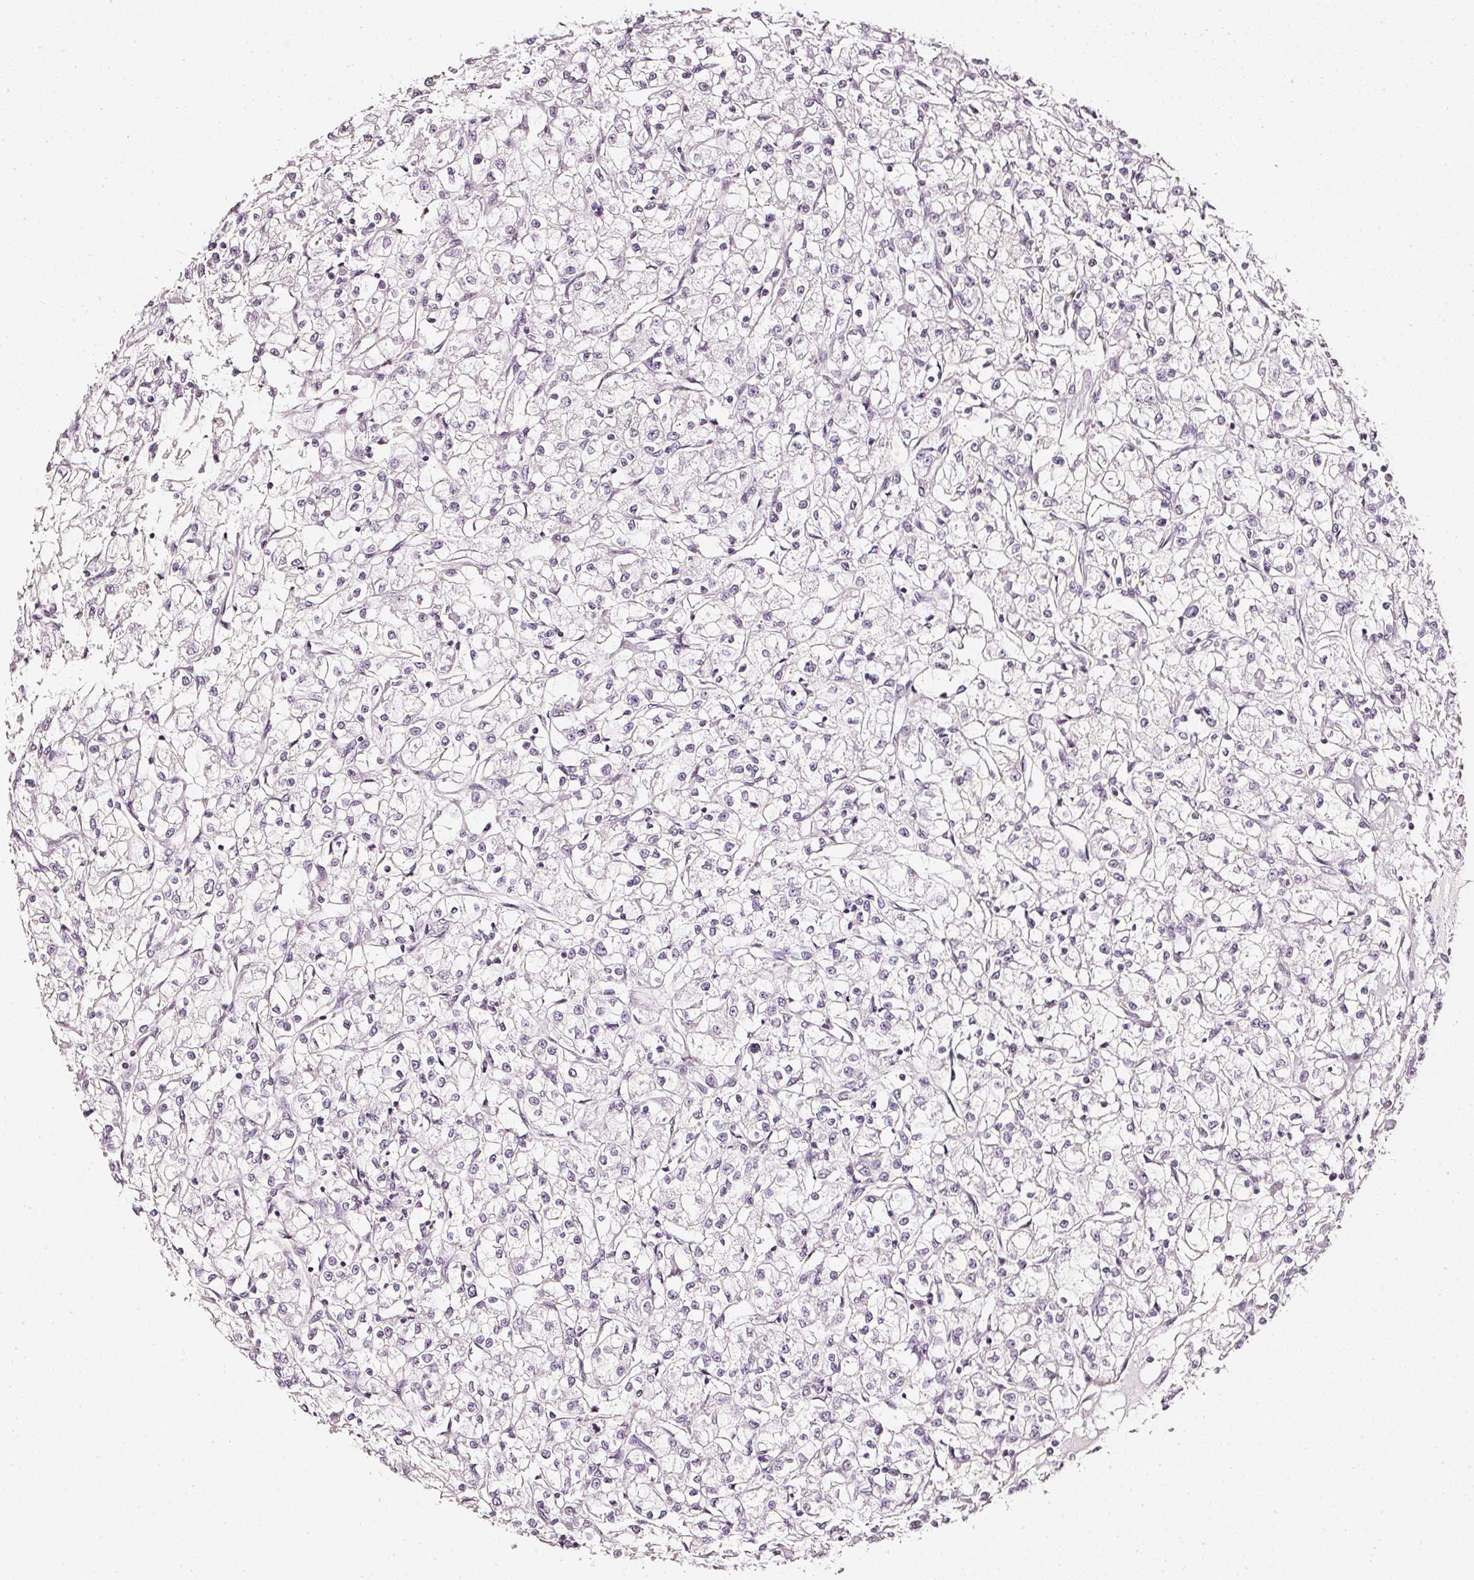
{"staining": {"intensity": "negative", "quantity": "none", "location": "none"}, "tissue": "renal cancer", "cell_type": "Tumor cells", "image_type": "cancer", "snomed": [{"axis": "morphology", "description": "Adenocarcinoma, NOS"}, {"axis": "topography", "description": "Kidney"}], "caption": "Renal cancer stained for a protein using immunohistochemistry displays no positivity tumor cells.", "gene": "CNP", "patient": {"sex": "female", "age": 59}}